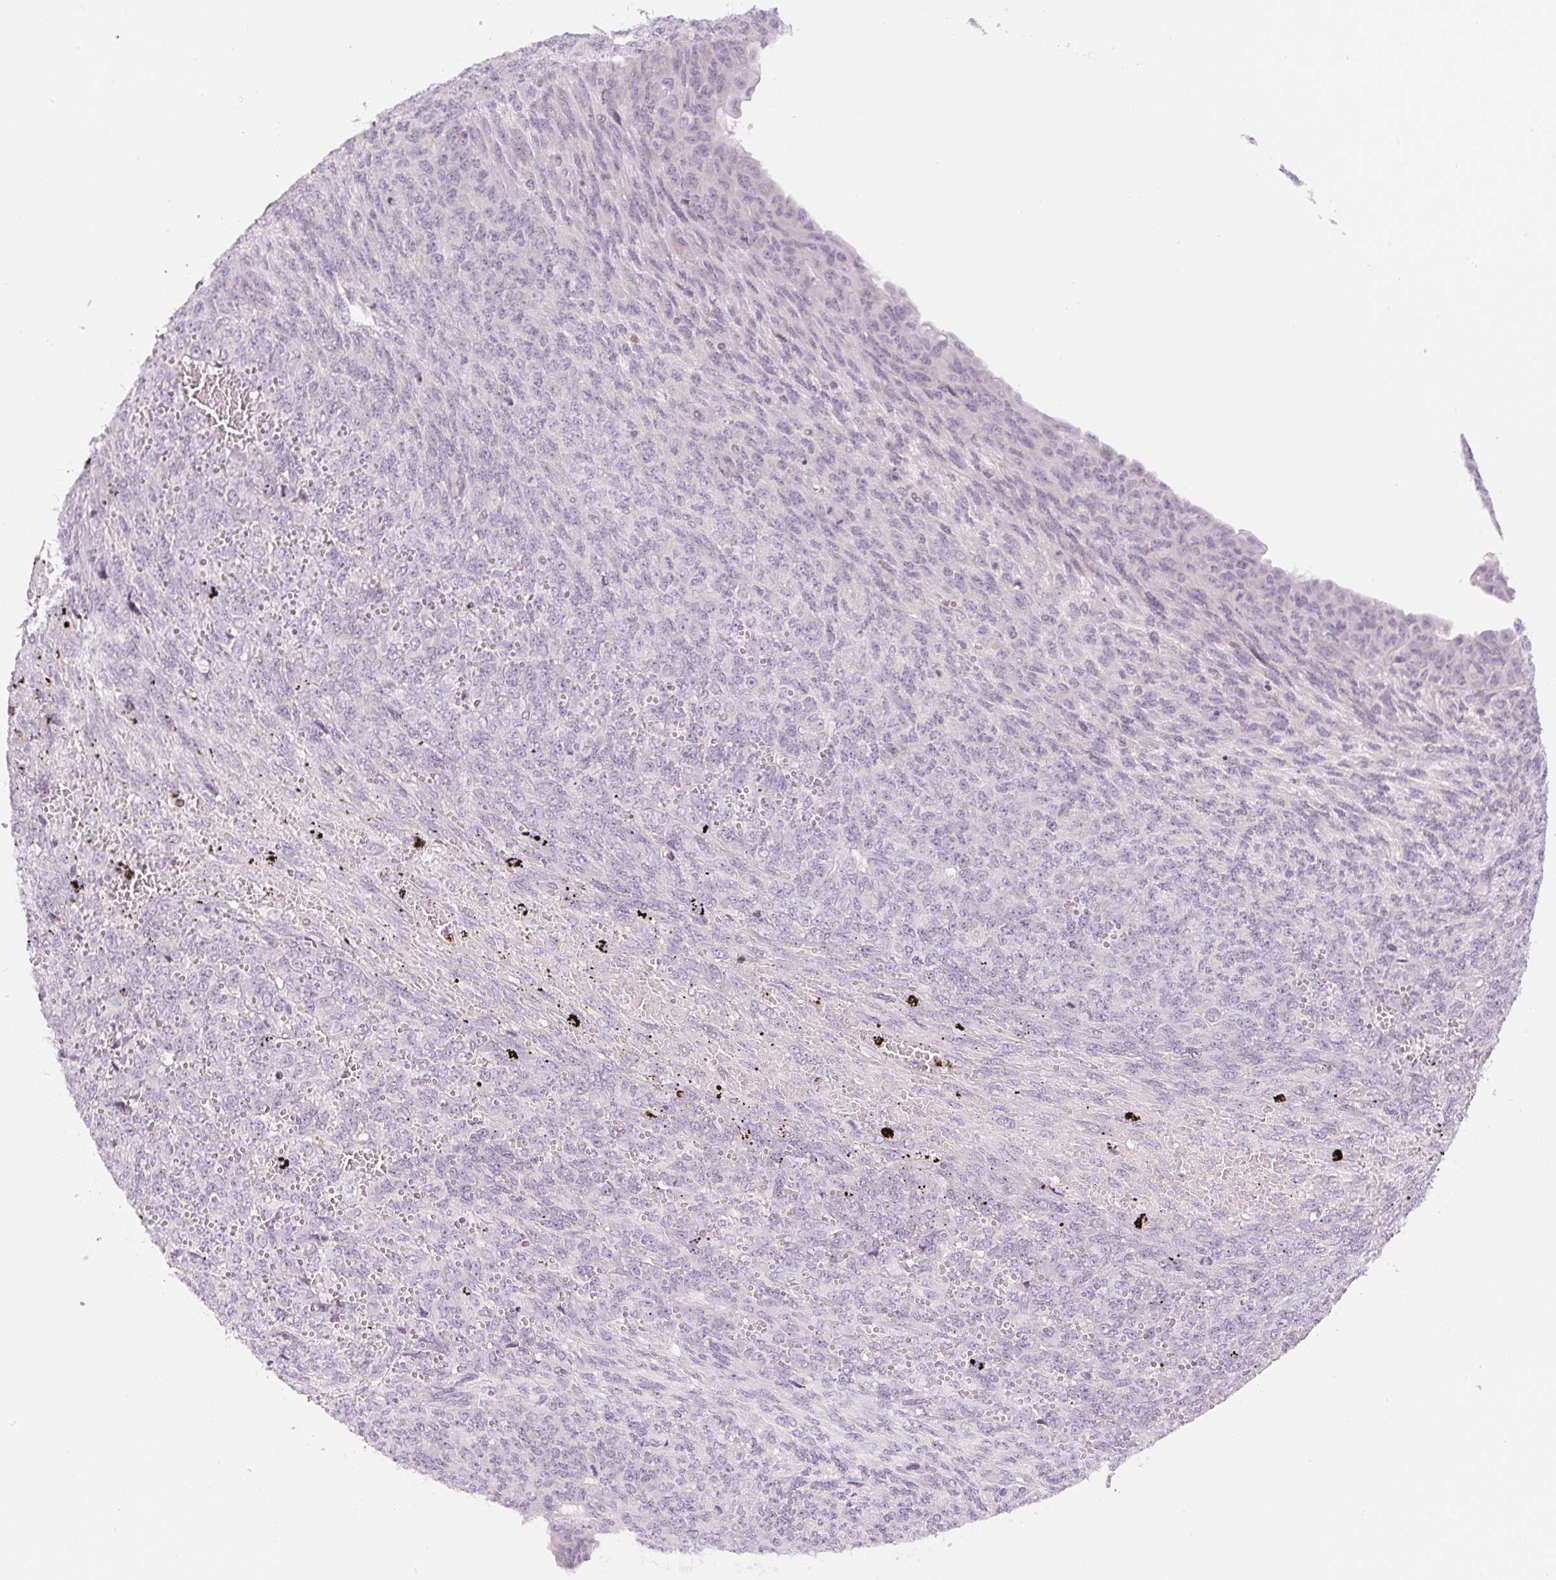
{"staining": {"intensity": "negative", "quantity": "none", "location": "none"}, "tissue": "endometrial cancer", "cell_type": "Tumor cells", "image_type": "cancer", "snomed": [{"axis": "morphology", "description": "Adenocarcinoma, NOS"}, {"axis": "topography", "description": "Endometrium"}], "caption": "DAB immunohistochemical staining of endometrial cancer (adenocarcinoma) exhibits no significant staining in tumor cells. (Brightfield microscopy of DAB immunohistochemistry at high magnification).", "gene": "CASKIN1", "patient": {"sex": "female", "age": 32}}